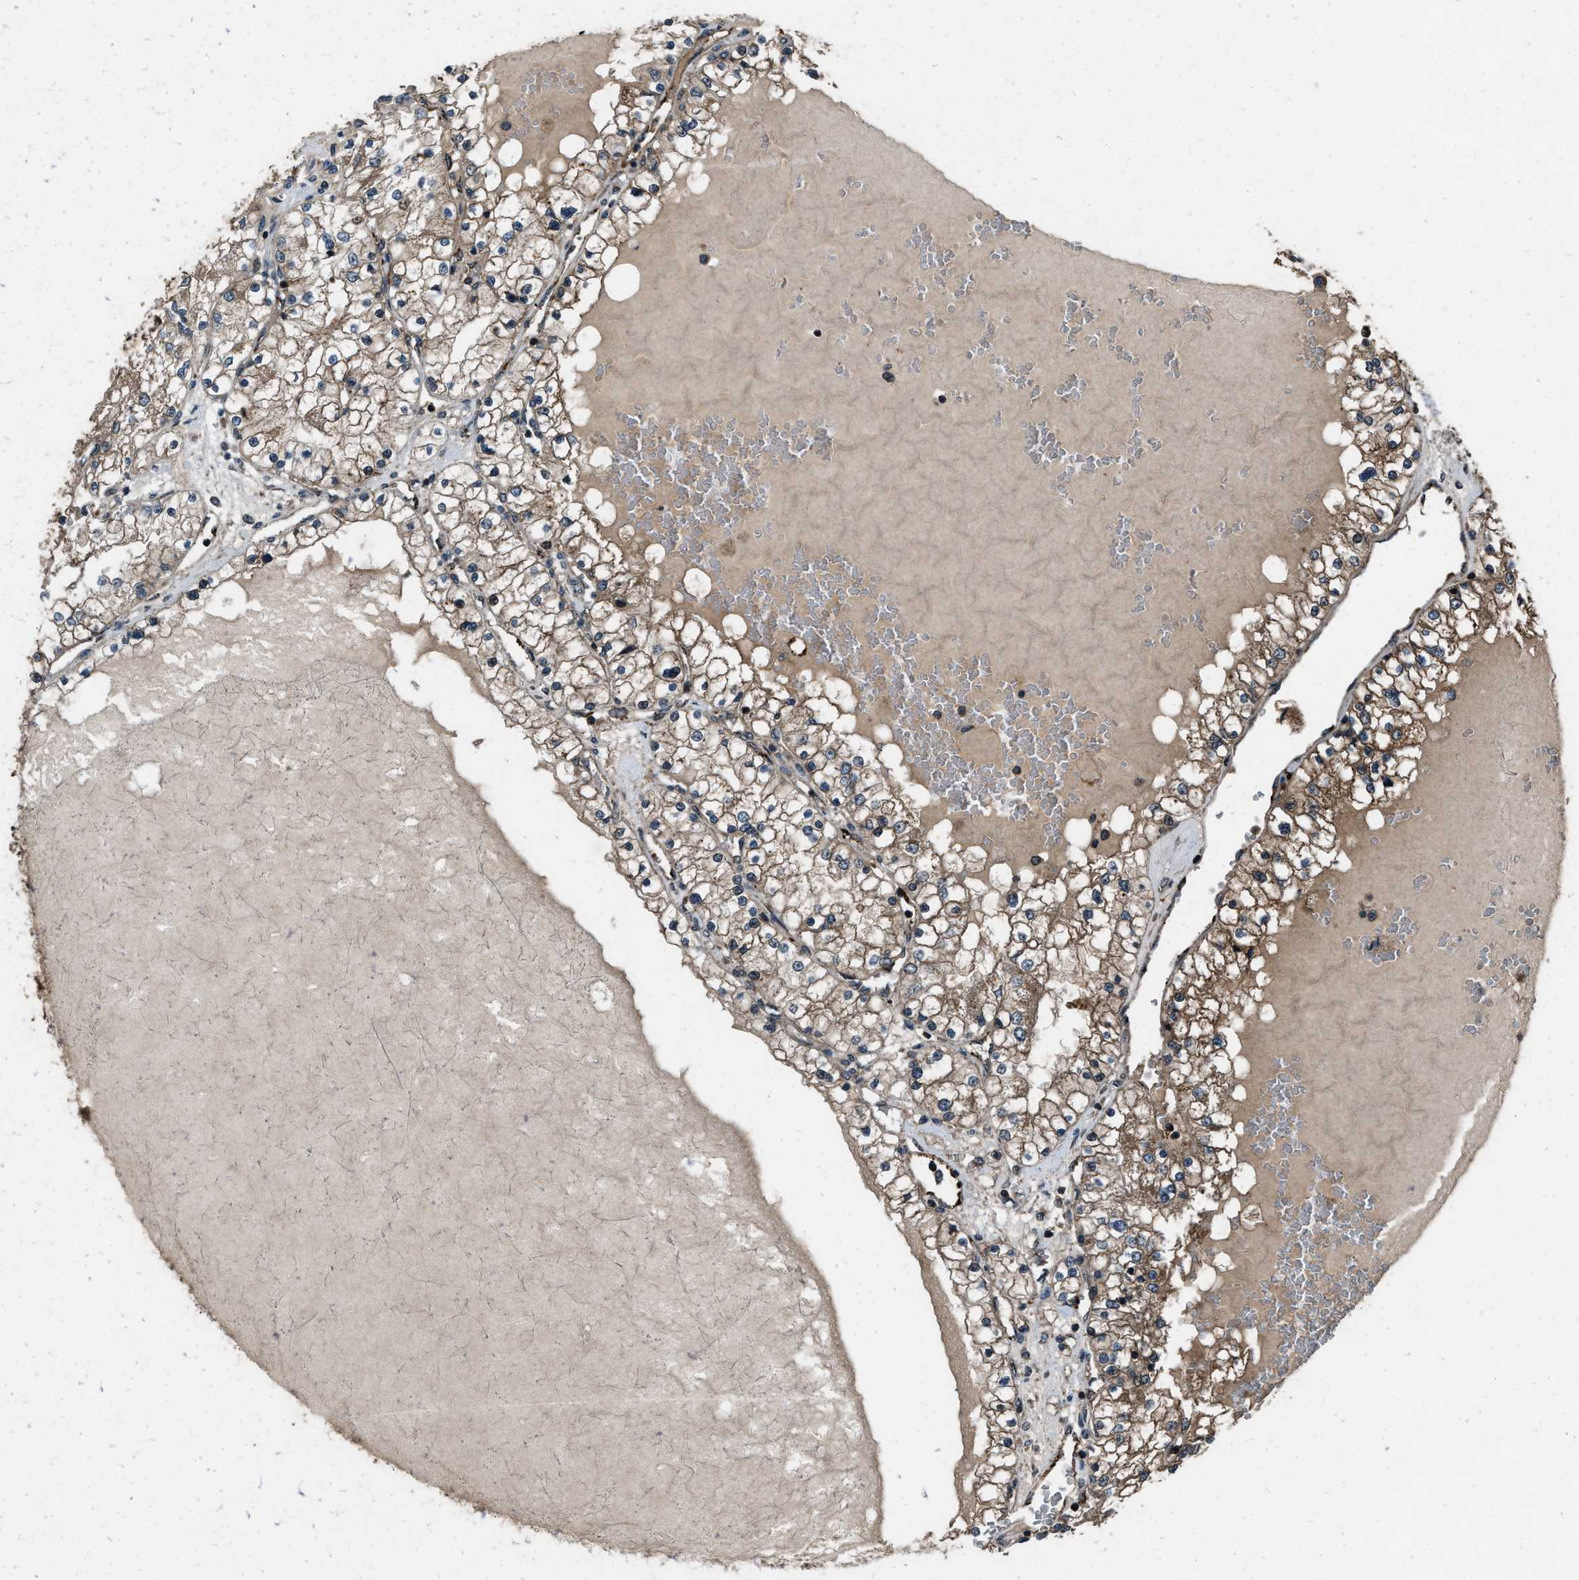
{"staining": {"intensity": "weak", "quantity": ">75%", "location": "cytoplasmic/membranous"}, "tissue": "renal cancer", "cell_type": "Tumor cells", "image_type": "cancer", "snomed": [{"axis": "morphology", "description": "Adenocarcinoma, NOS"}, {"axis": "topography", "description": "Kidney"}], "caption": "Brown immunohistochemical staining in adenocarcinoma (renal) displays weak cytoplasmic/membranous staining in approximately >75% of tumor cells.", "gene": "IRAK4", "patient": {"sex": "male", "age": 68}}